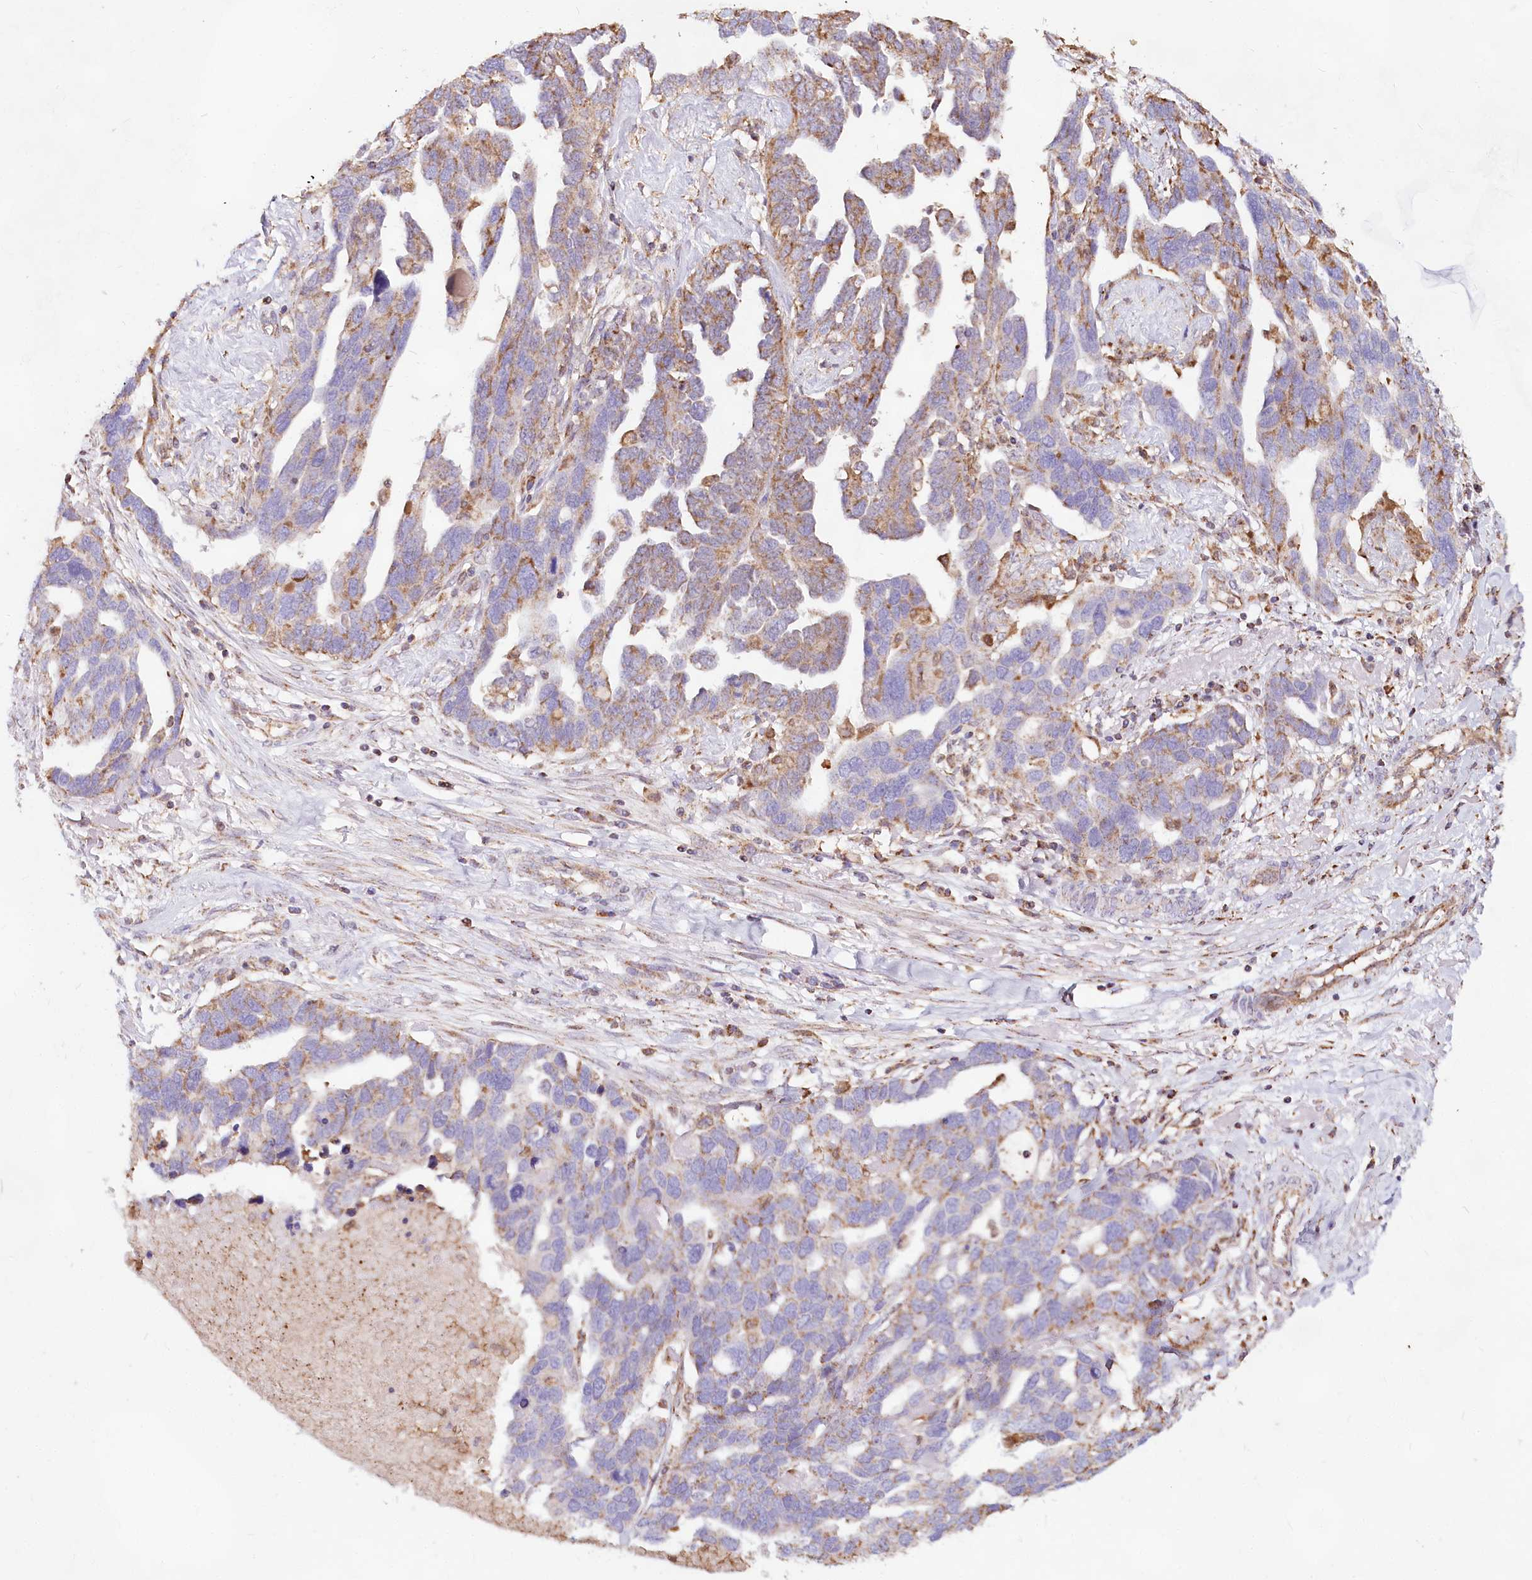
{"staining": {"intensity": "moderate", "quantity": "25%-75%", "location": "cytoplasmic/membranous"}, "tissue": "ovarian cancer", "cell_type": "Tumor cells", "image_type": "cancer", "snomed": [{"axis": "morphology", "description": "Cystadenocarcinoma, serous, NOS"}, {"axis": "topography", "description": "Ovary"}], "caption": "A brown stain labels moderate cytoplasmic/membranous expression of a protein in ovarian cancer (serous cystadenocarcinoma) tumor cells.", "gene": "TASOR2", "patient": {"sex": "female", "age": 54}}